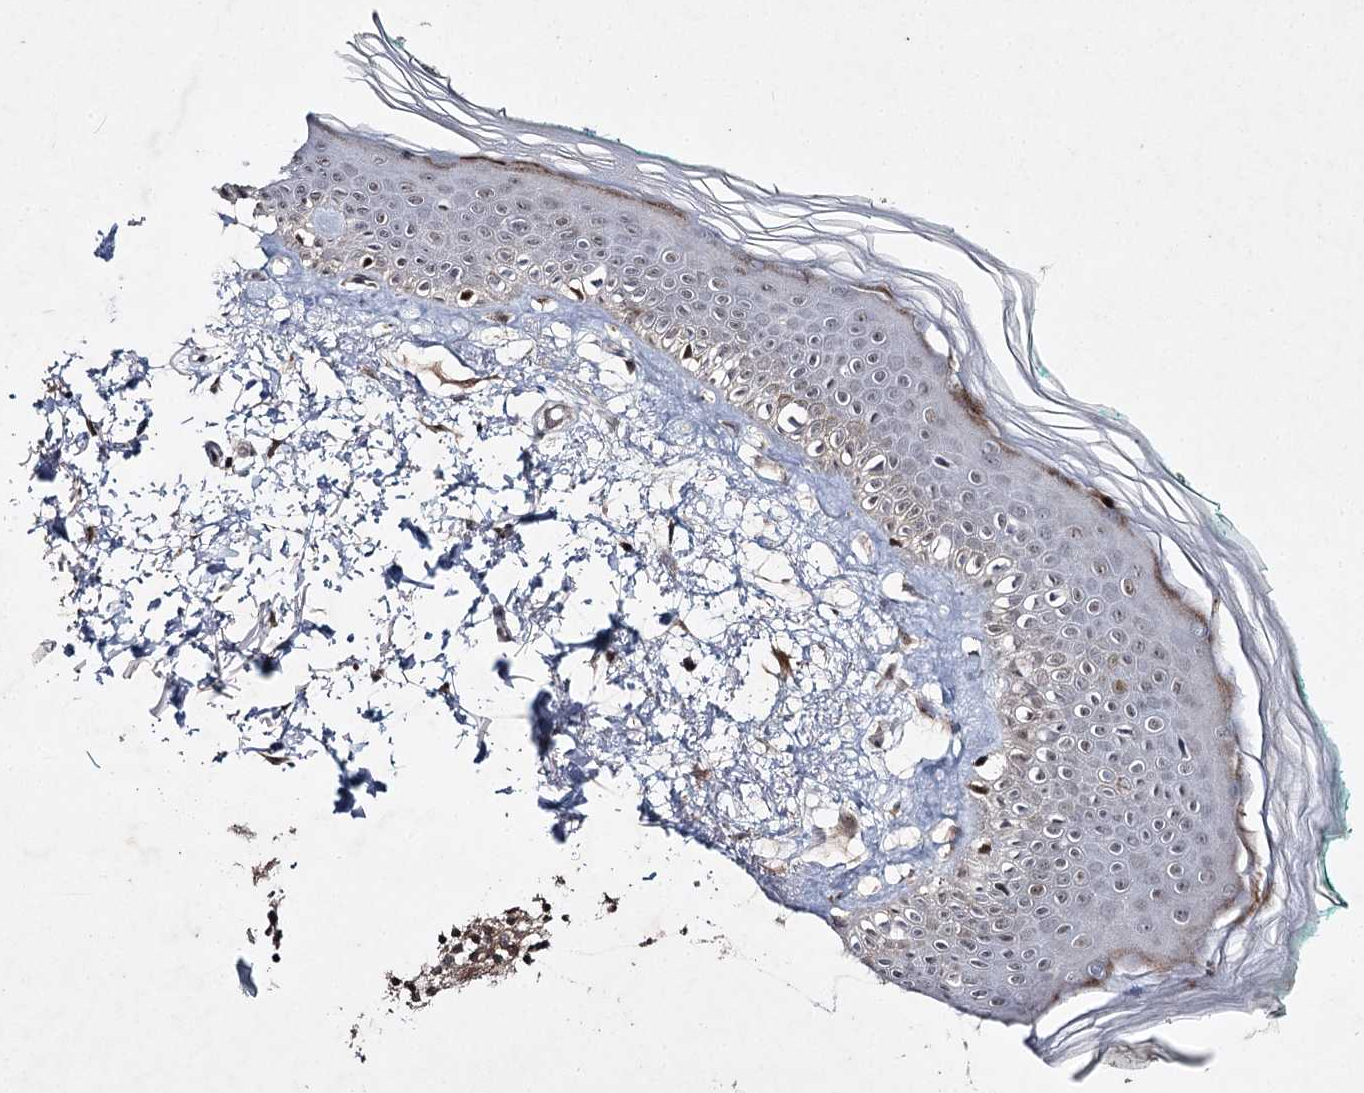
{"staining": {"intensity": "moderate", "quantity": ">75%", "location": "nuclear"}, "tissue": "skin", "cell_type": "Fibroblasts", "image_type": "normal", "snomed": [{"axis": "morphology", "description": "Normal tissue, NOS"}, {"axis": "topography", "description": "Skin"}], "caption": "This micrograph reveals normal skin stained with immunohistochemistry (IHC) to label a protein in brown. The nuclear of fibroblasts show moderate positivity for the protein. Nuclei are counter-stained blue.", "gene": "DCUN1D4", "patient": {"sex": "male", "age": 62}}